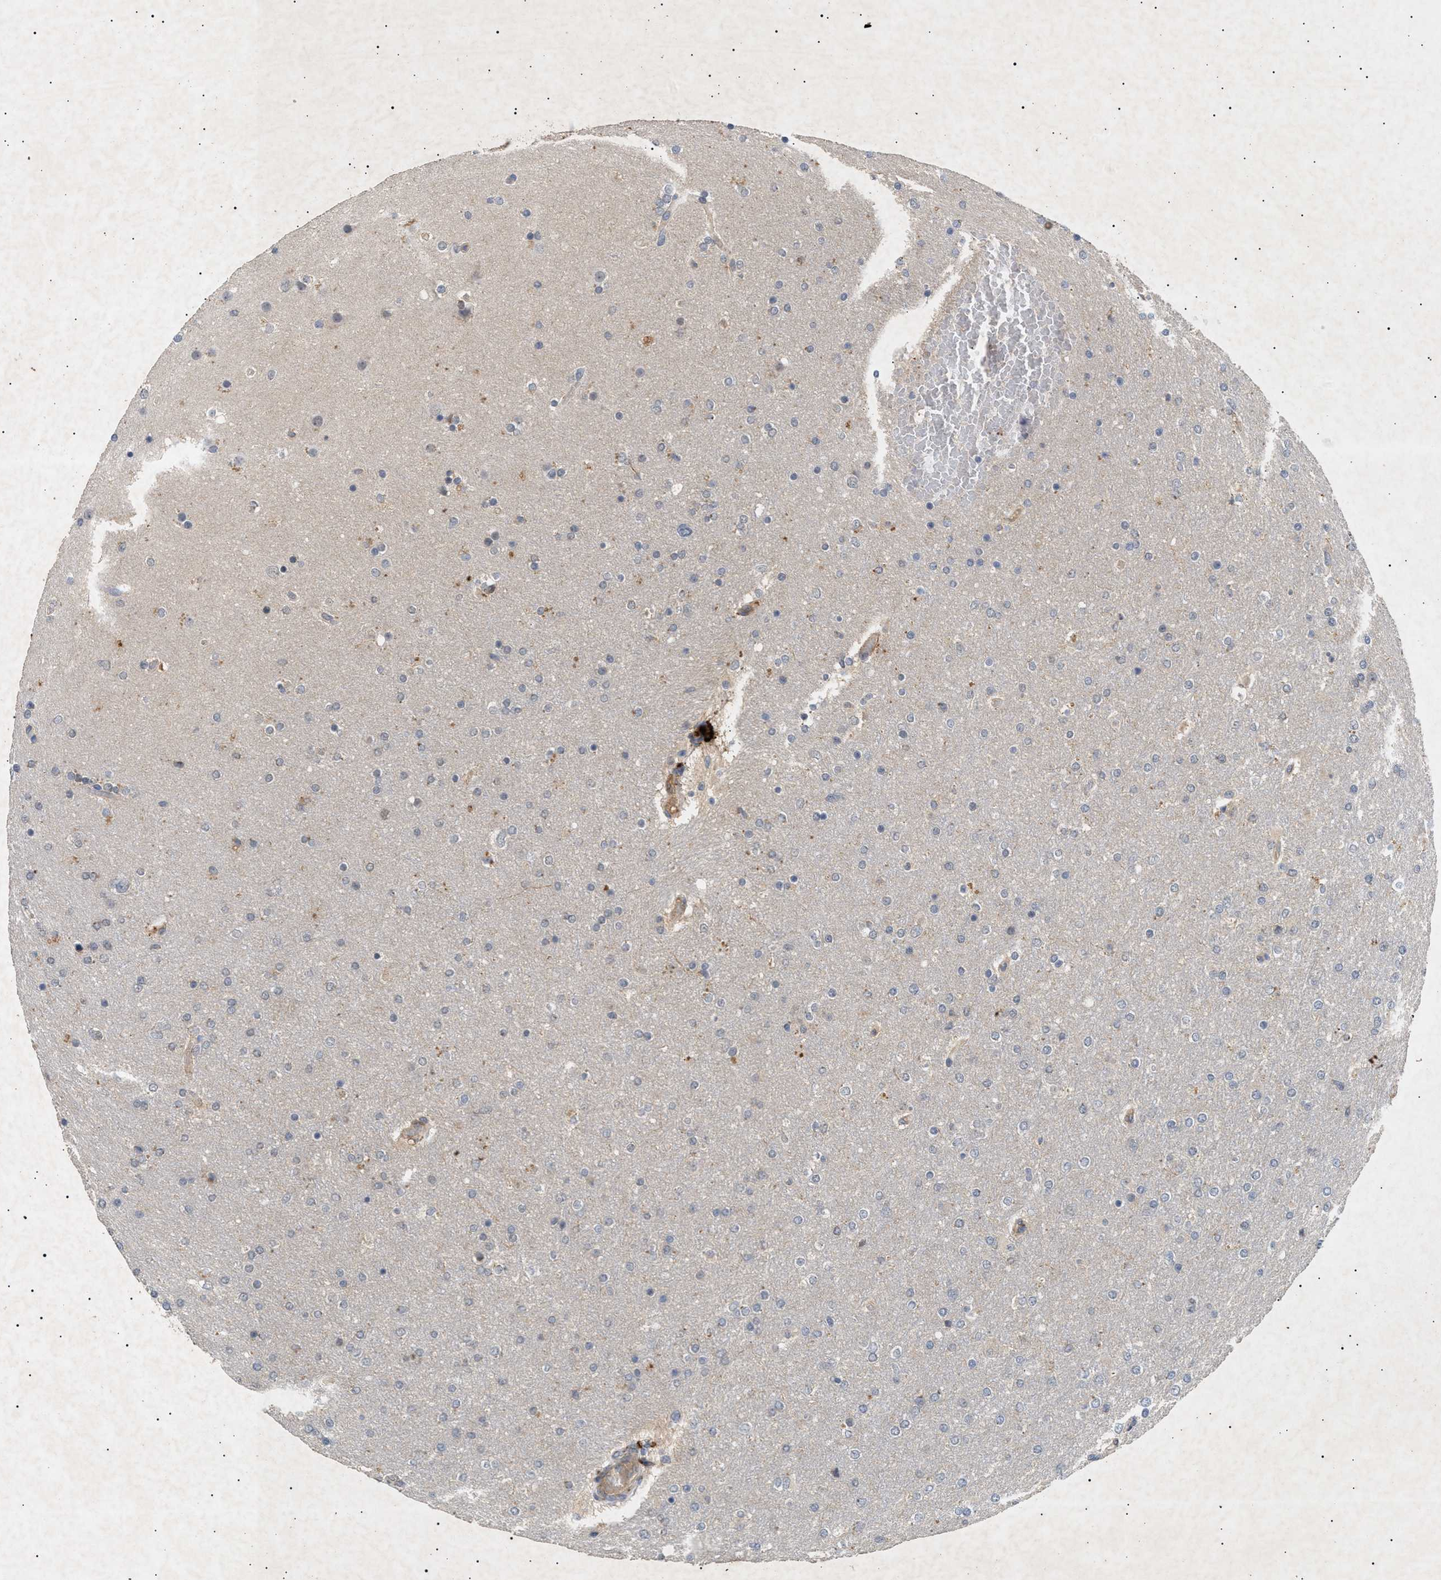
{"staining": {"intensity": "weak", "quantity": "<25%", "location": "cytoplasmic/membranous"}, "tissue": "glioma", "cell_type": "Tumor cells", "image_type": "cancer", "snomed": [{"axis": "morphology", "description": "Glioma, malignant, High grade"}, {"axis": "topography", "description": "Cerebral cortex"}], "caption": "The histopathology image demonstrates no significant expression in tumor cells of high-grade glioma (malignant).", "gene": "SIRT5", "patient": {"sex": "female", "age": 36}}